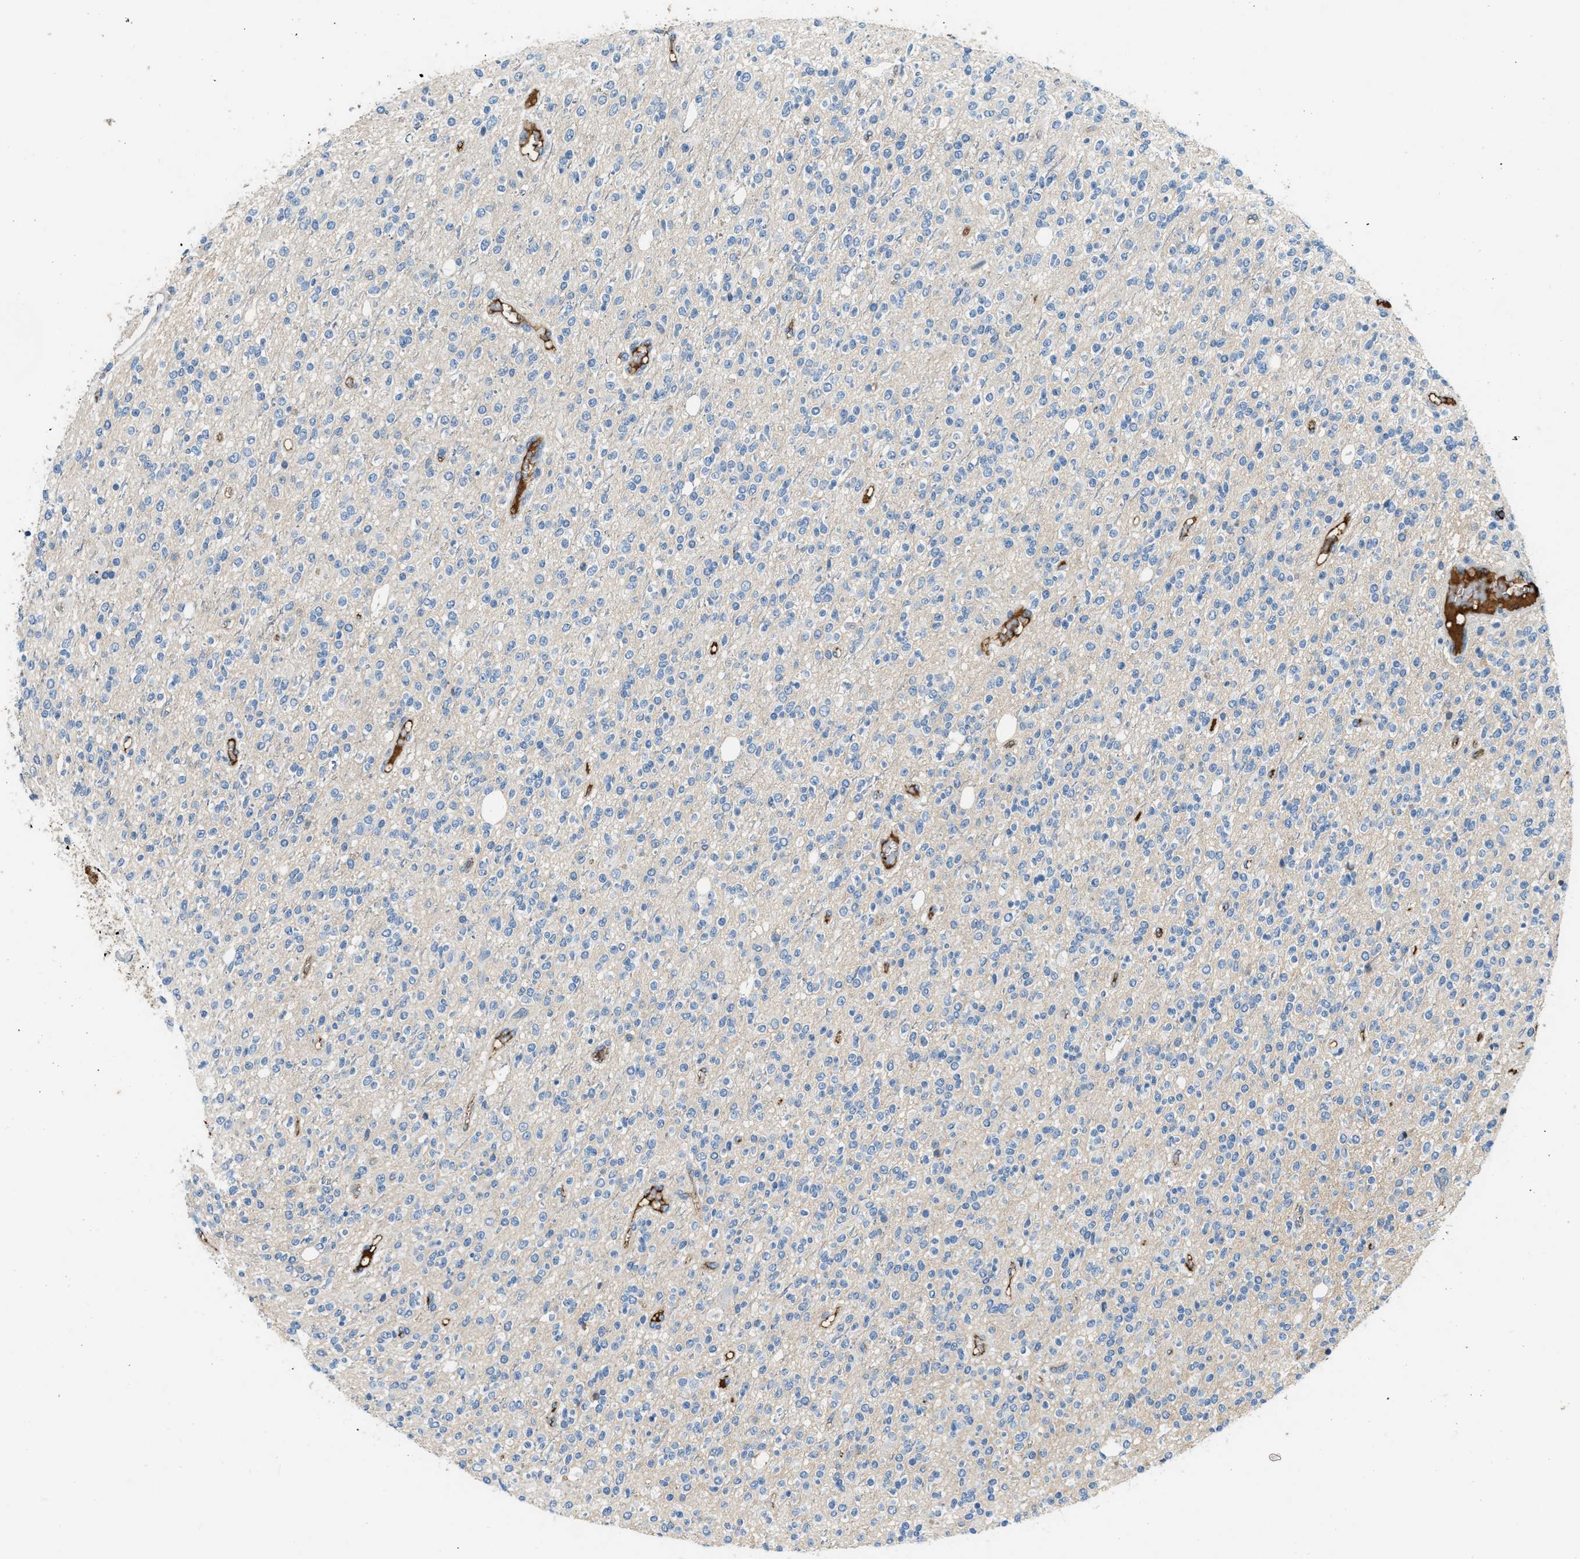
{"staining": {"intensity": "negative", "quantity": "none", "location": "none"}, "tissue": "glioma", "cell_type": "Tumor cells", "image_type": "cancer", "snomed": [{"axis": "morphology", "description": "Glioma, malignant, High grade"}, {"axis": "topography", "description": "Brain"}], "caption": "An immunohistochemistry histopathology image of glioma is shown. There is no staining in tumor cells of glioma.", "gene": "STC1", "patient": {"sex": "male", "age": 34}}